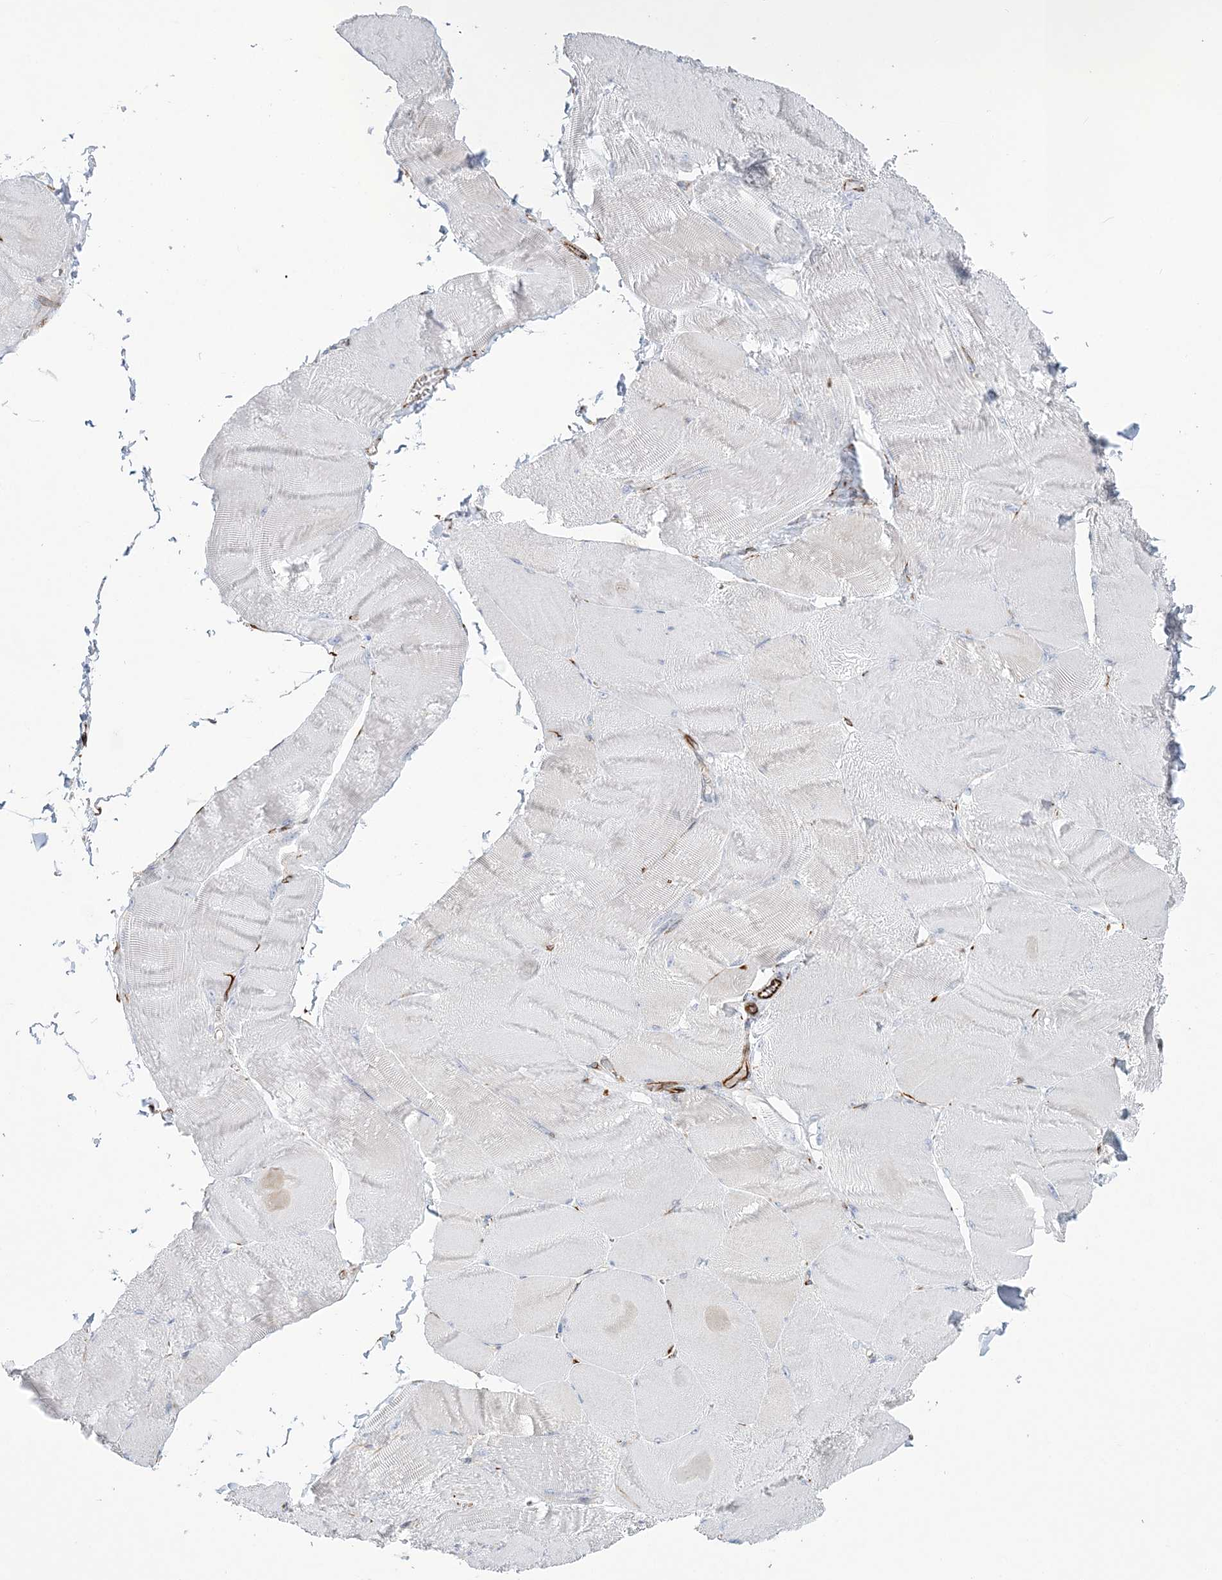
{"staining": {"intensity": "weak", "quantity": "25%-75%", "location": "cytoplasmic/membranous"}, "tissue": "skeletal muscle", "cell_type": "Myocytes", "image_type": "normal", "snomed": [{"axis": "morphology", "description": "Normal tissue, NOS"}, {"axis": "morphology", "description": "Basal cell carcinoma"}, {"axis": "topography", "description": "Skeletal muscle"}], "caption": "About 25%-75% of myocytes in unremarkable human skeletal muscle display weak cytoplasmic/membranous protein staining as visualized by brown immunohistochemical staining.", "gene": "PPIL6", "patient": {"sex": "female", "age": 64}}